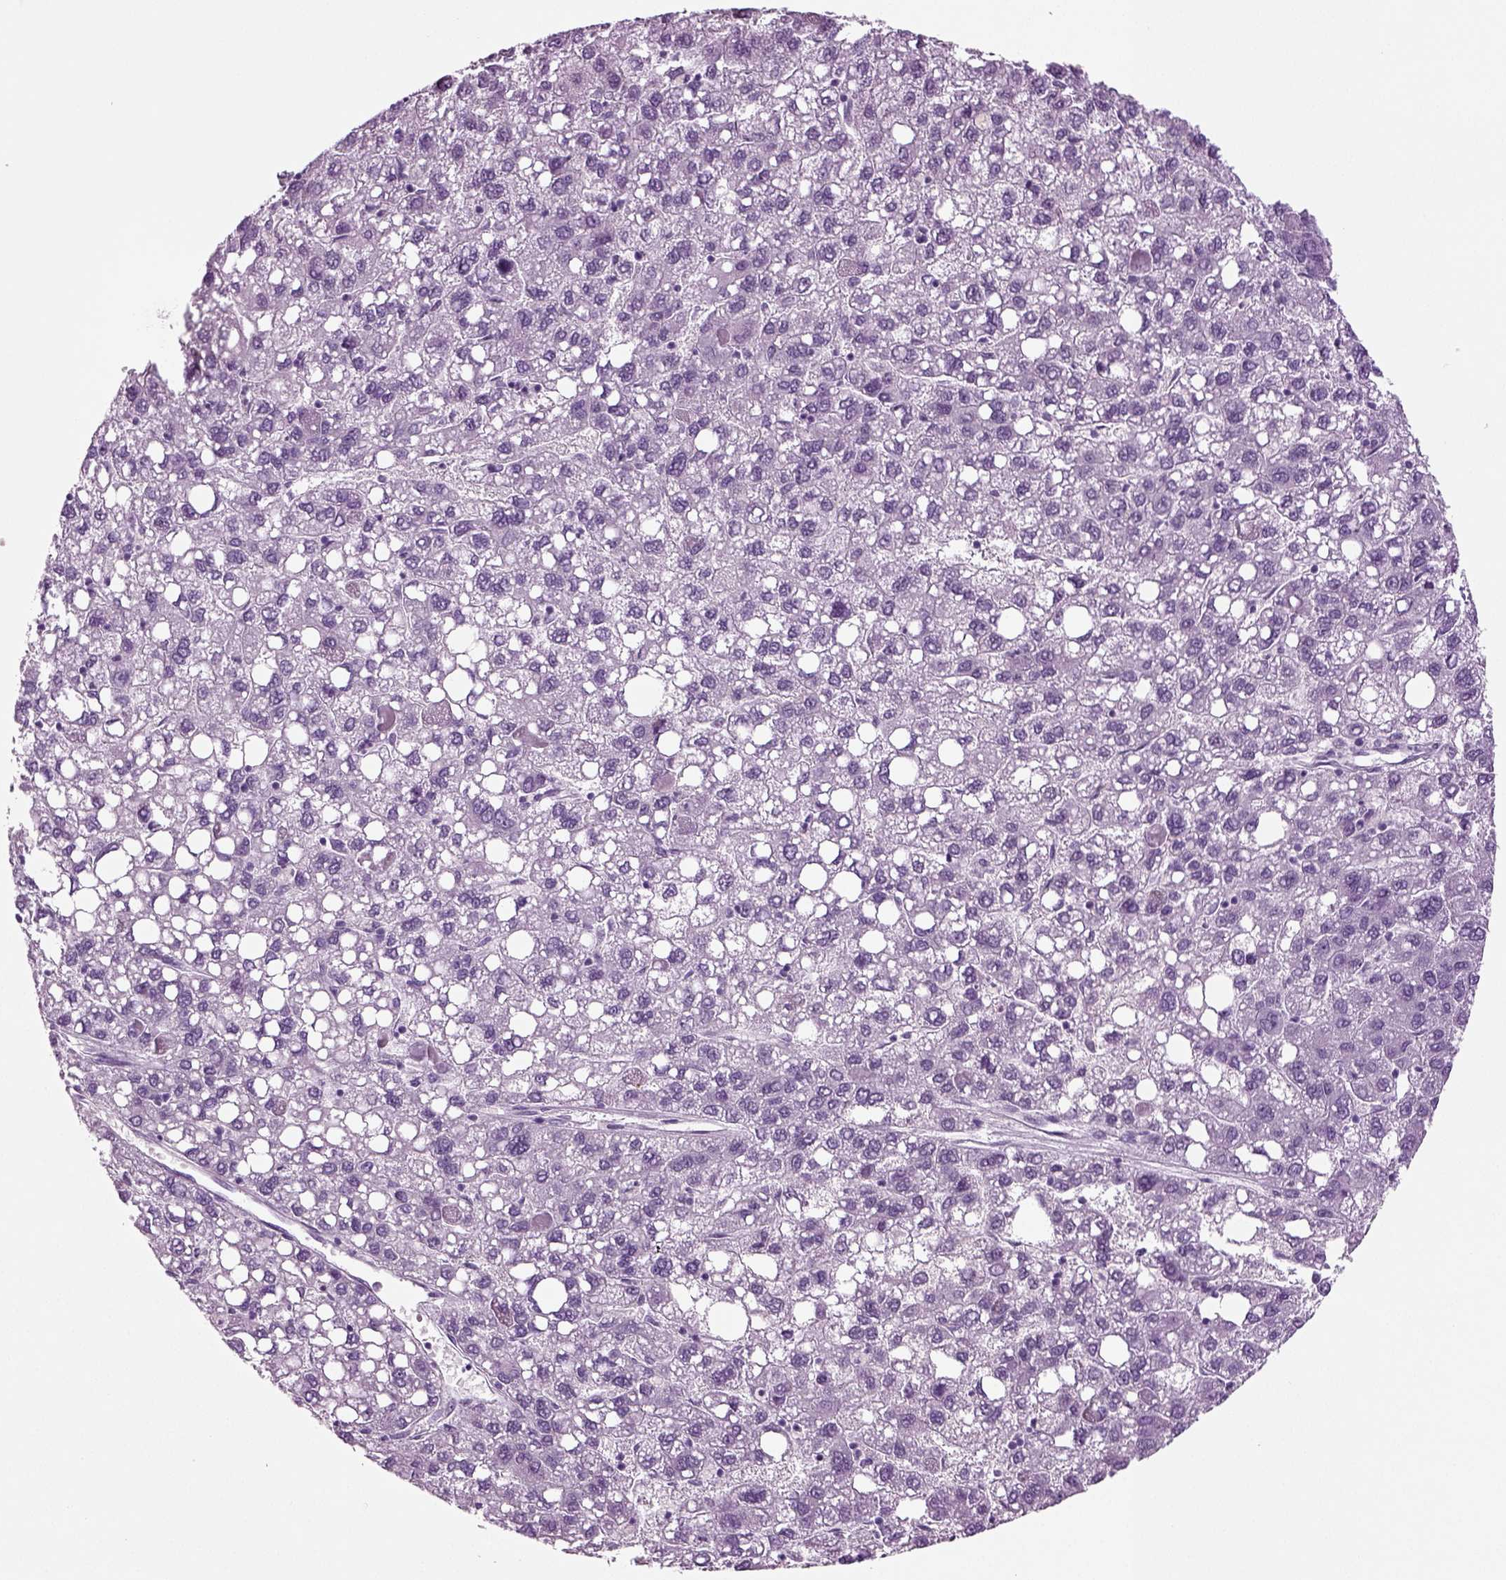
{"staining": {"intensity": "negative", "quantity": "none", "location": "none"}, "tissue": "liver cancer", "cell_type": "Tumor cells", "image_type": "cancer", "snomed": [{"axis": "morphology", "description": "Carcinoma, Hepatocellular, NOS"}, {"axis": "topography", "description": "Liver"}], "caption": "A photomicrograph of liver cancer stained for a protein shows no brown staining in tumor cells.", "gene": "CRABP1", "patient": {"sex": "female", "age": 82}}